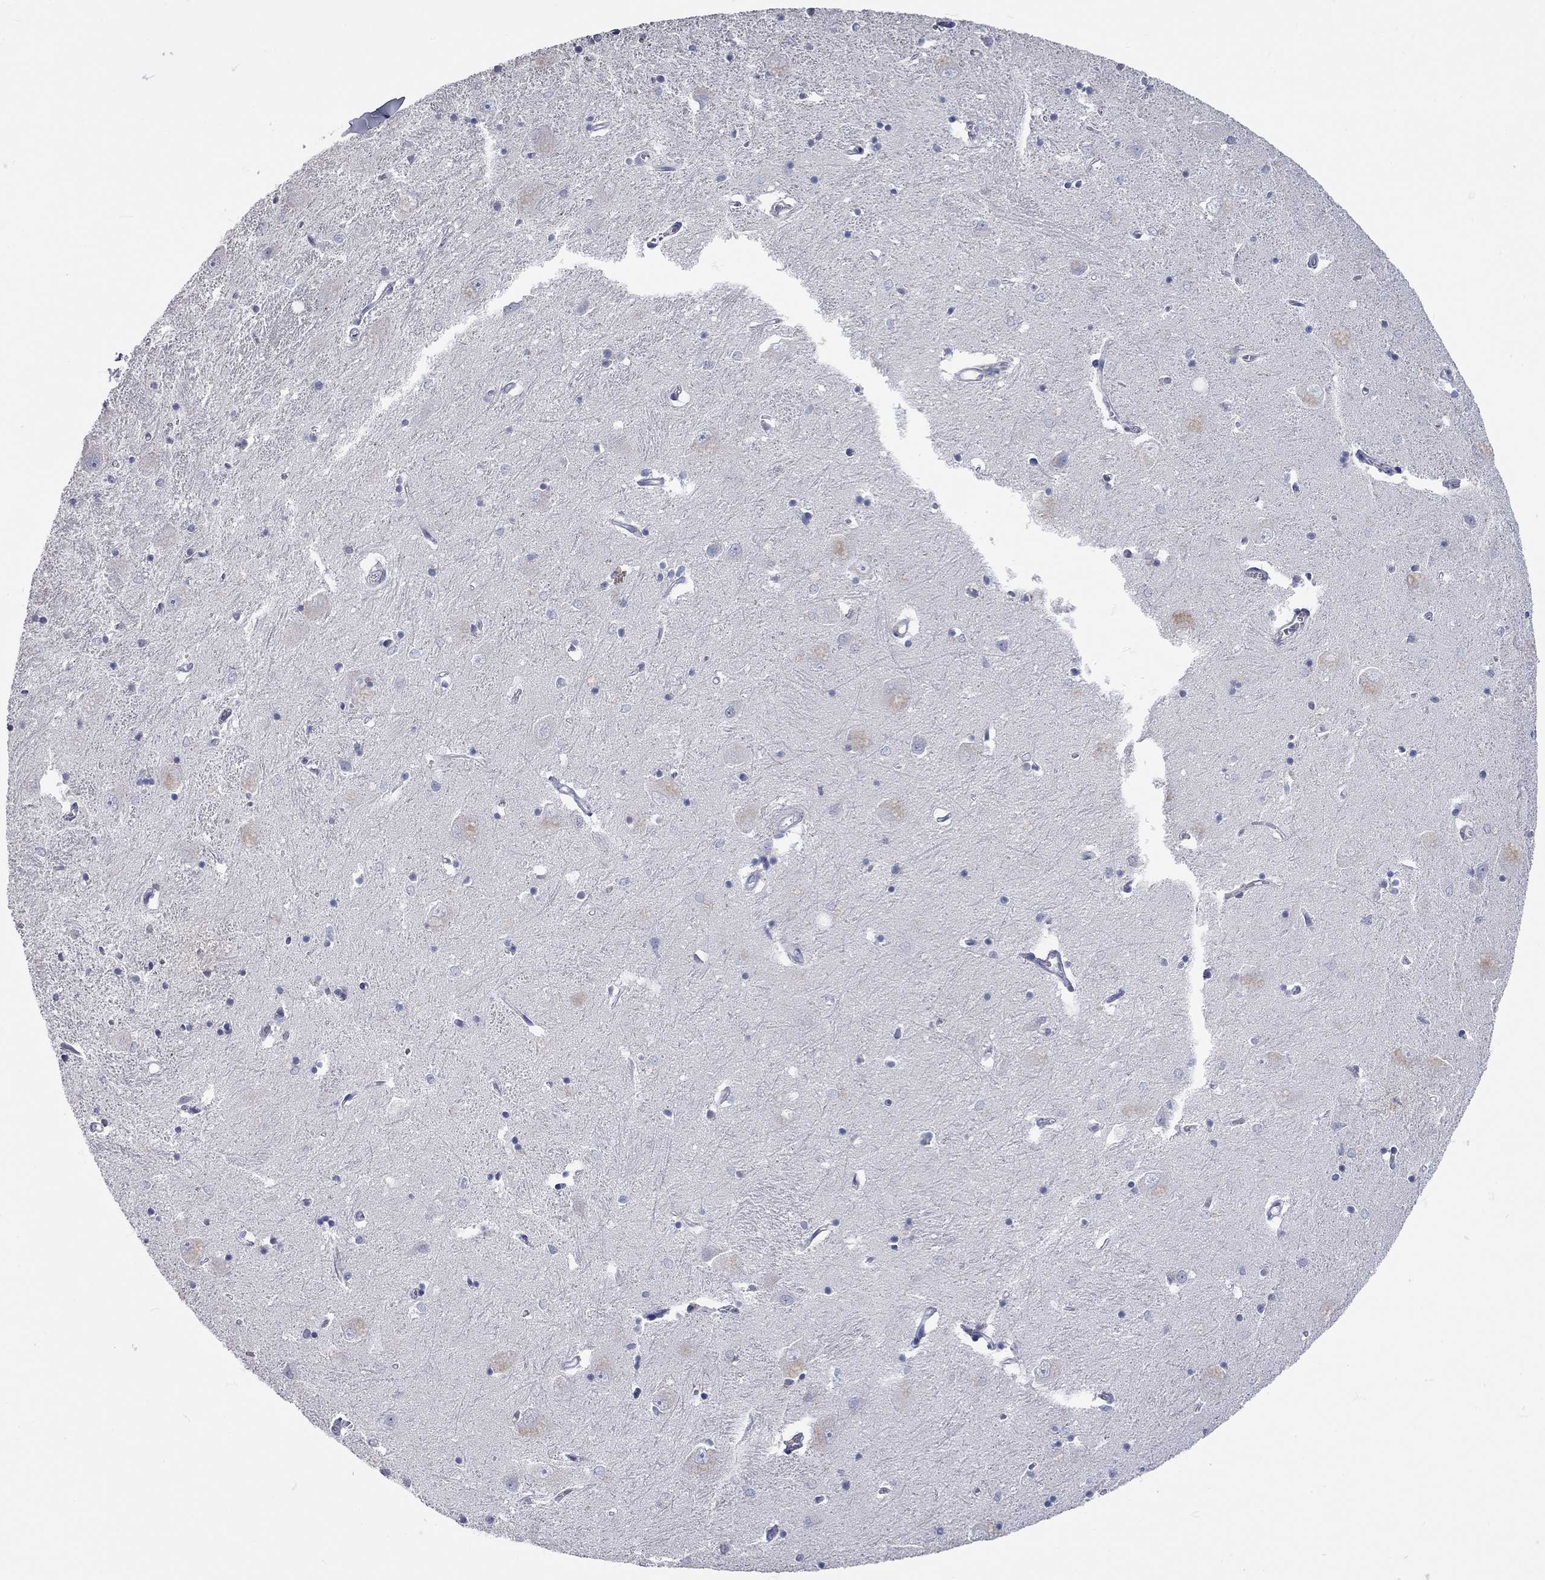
{"staining": {"intensity": "negative", "quantity": "none", "location": "none"}, "tissue": "caudate", "cell_type": "Glial cells", "image_type": "normal", "snomed": [{"axis": "morphology", "description": "Normal tissue, NOS"}, {"axis": "topography", "description": "Lateral ventricle wall"}], "caption": "The histopathology image shows no significant staining in glial cells of caudate. (DAB IHC with hematoxylin counter stain).", "gene": "XAGE2", "patient": {"sex": "male", "age": 54}}